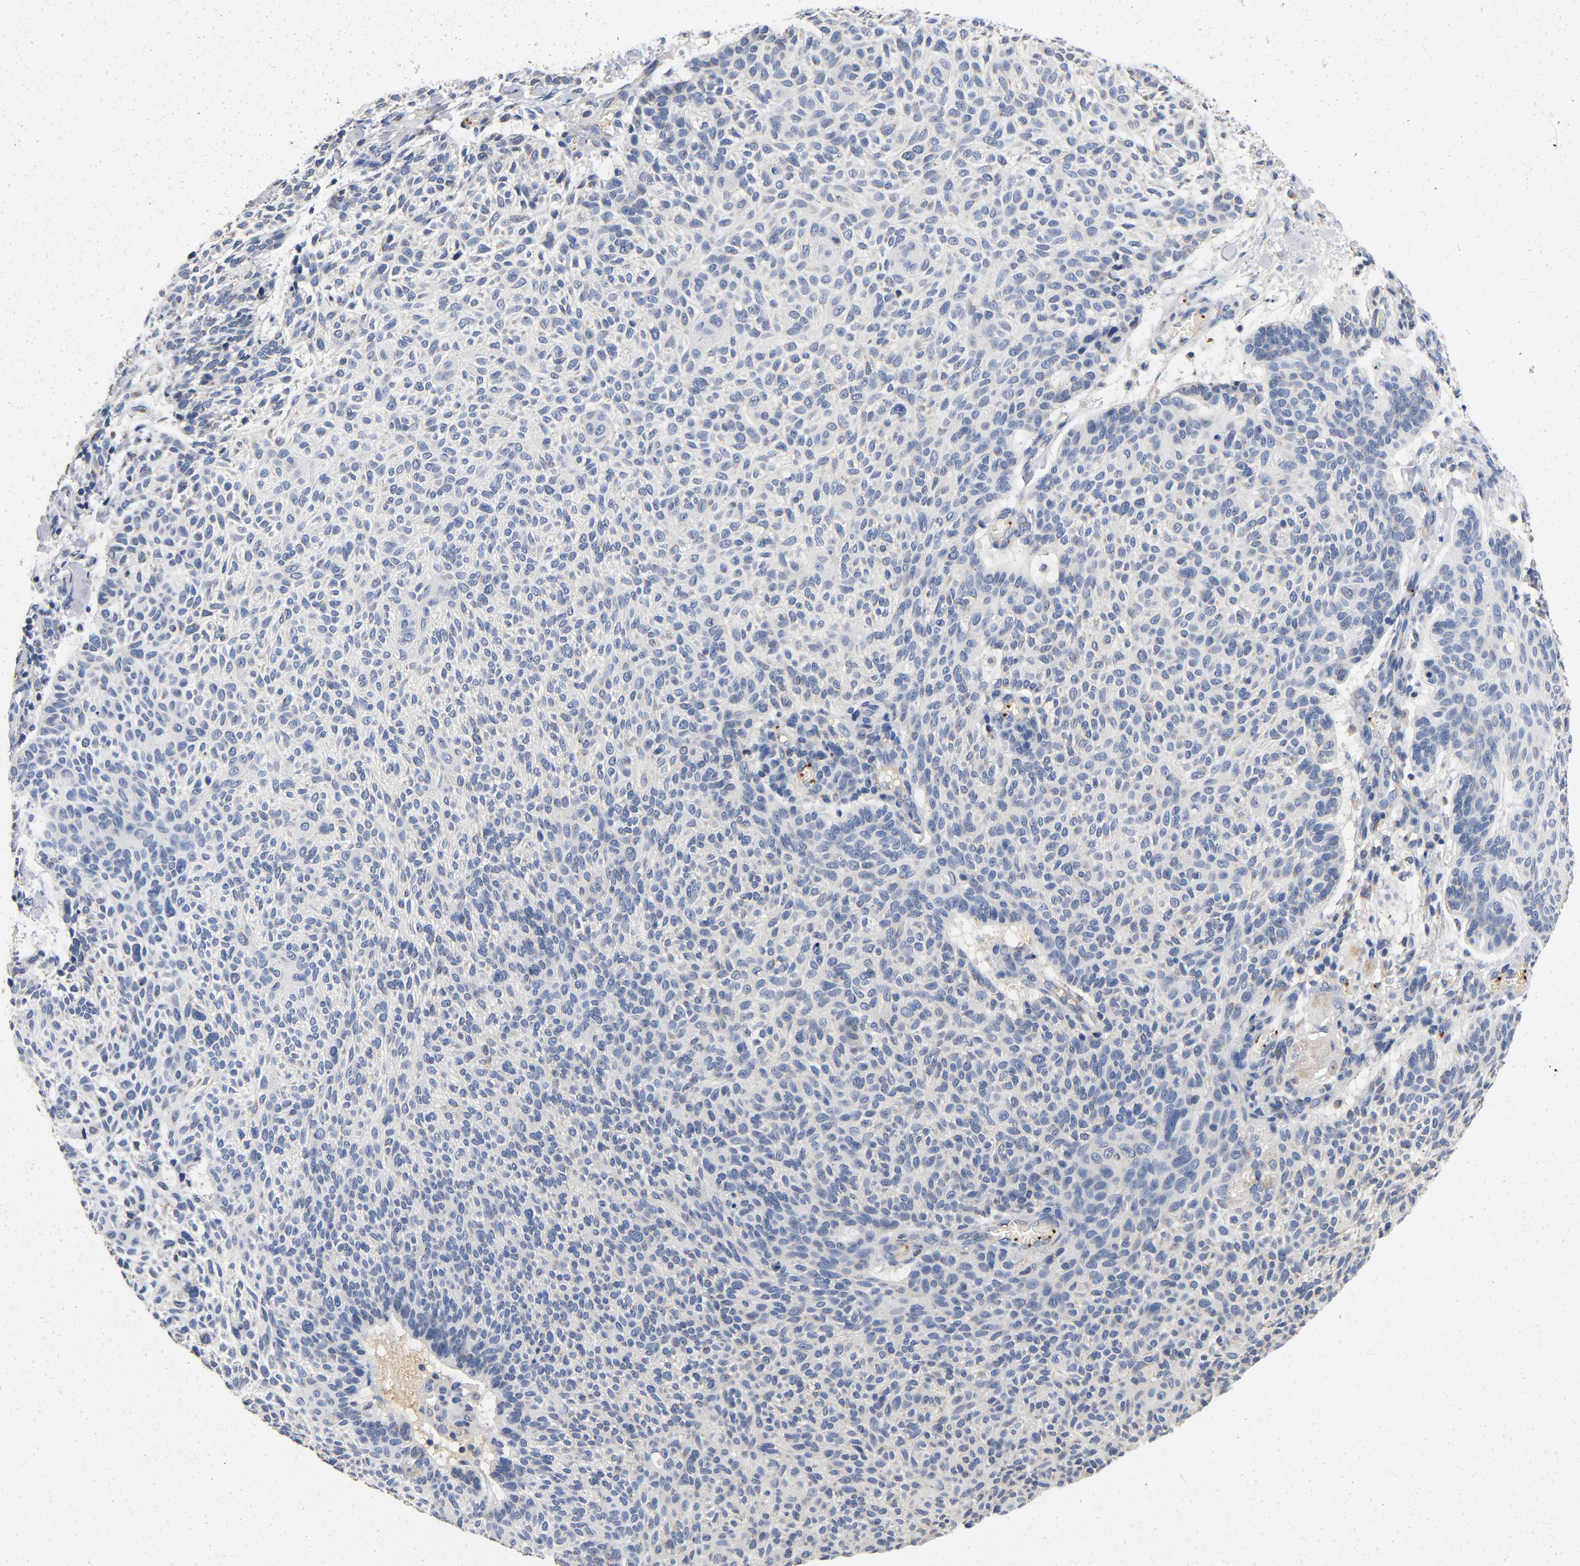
{"staining": {"intensity": "negative", "quantity": "none", "location": "none"}, "tissue": "skin cancer", "cell_type": "Tumor cells", "image_type": "cancer", "snomed": [{"axis": "morphology", "description": "Normal tissue, NOS"}, {"axis": "morphology", "description": "Basal cell carcinoma"}, {"axis": "topography", "description": "Skin"}], "caption": "Skin cancer (basal cell carcinoma) was stained to show a protein in brown. There is no significant staining in tumor cells. (DAB (3,3'-diaminobenzidine) immunohistochemistry (IHC) with hematoxylin counter stain).", "gene": "LMAN2", "patient": {"sex": "female", "age": 70}}